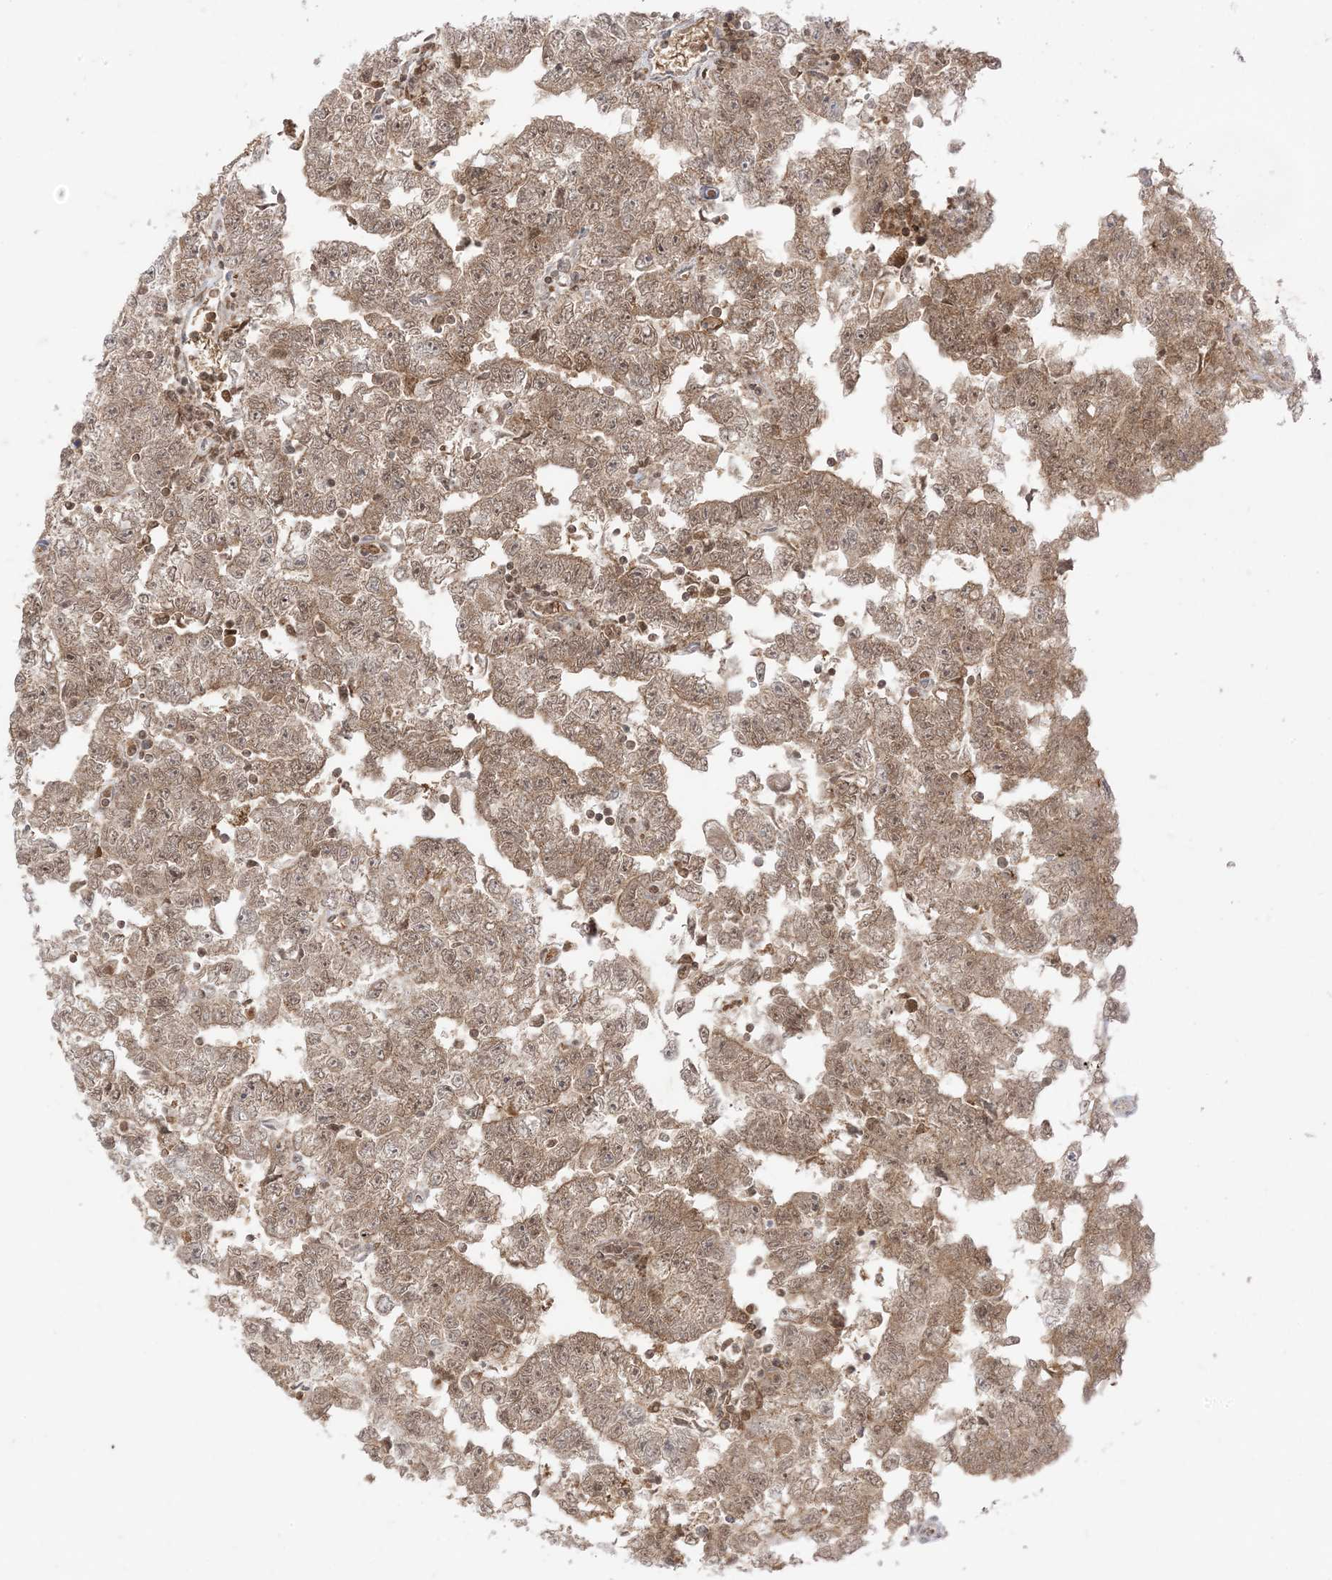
{"staining": {"intensity": "weak", "quantity": ">75%", "location": "cytoplasmic/membranous,nuclear"}, "tissue": "testis cancer", "cell_type": "Tumor cells", "image_type": "cancer", "snomed": [{"axis": "morphology", "description": "Carcinoma, Embryonal, NOS"}, {"axis": "topography", "description": "Testis"}], "caption": "Immunohistochemistry image of neoplastic tissue: human testis embryonal carcinoma stained using immunohistochemistry (IHC) demonstrates low levels of weak protein expression localized specifically in the cytoplasmic/membranous and nuclear of tumor cells, appearing as a cytoplasmic/membranous and nuclear brown color.", "gene": "PTPA", "patient": {"sex": "male", "age": 25}}